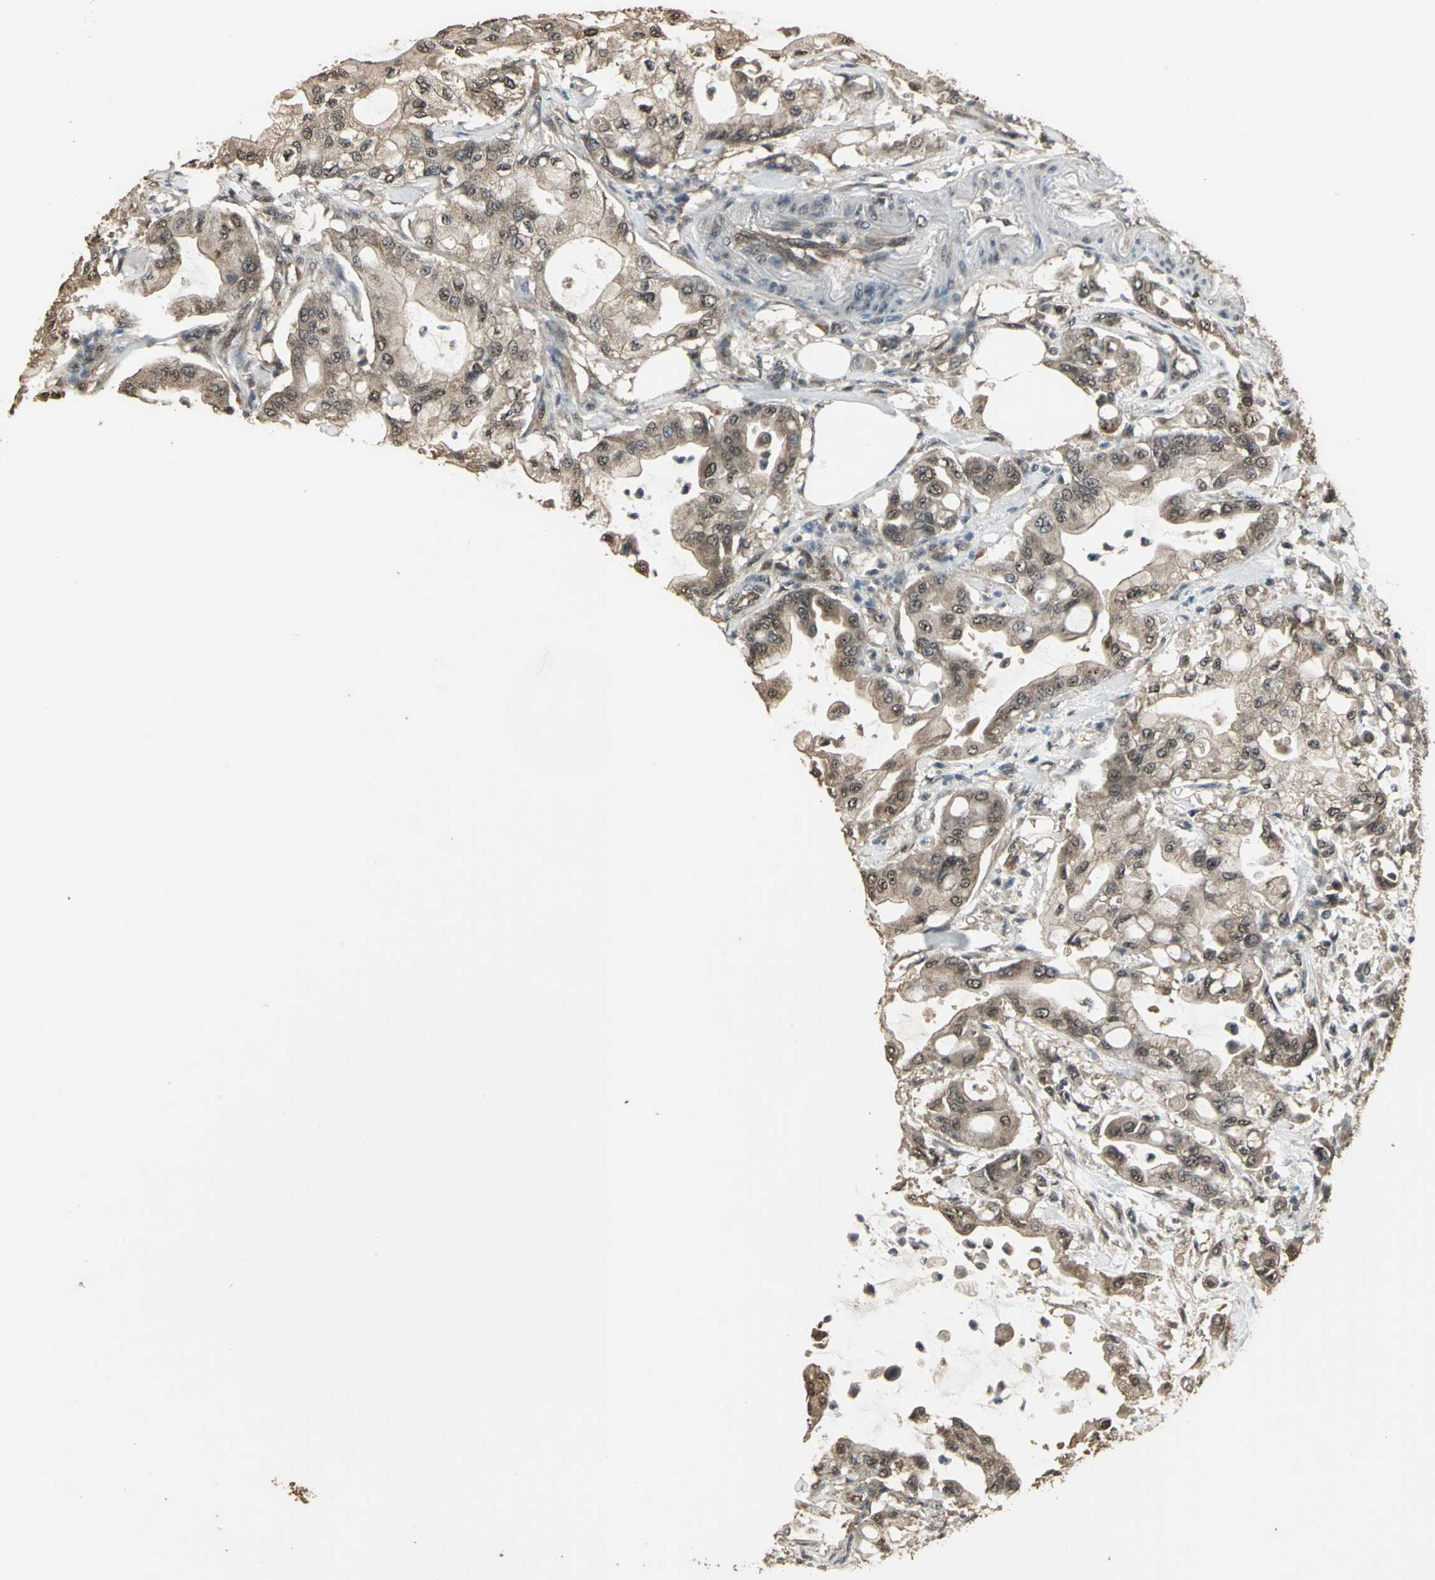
{"staining": {"intensity": "moderate", "quantity": ">75%", "location": "cytoplasmic/membranous"}, "tissue": "pancreatic cancer", "cell_type": "Tumor cells", "image_type": "cancer", "snomed": [{"axis": "morphology", "description": "Adenocarcinoma, NOS"}, {"axis": "morphology", "description": "Adenocarcinoma, metastatic, NOS"}, {"axis": "topography", "description": "Lymph node"}, {"axis": "topography", "description": "Pancreas"}, {"axis": "topography", "description": "Duodenum"}], "caption": "High-power microscopy captured an immunohistochemistry histopathology image of pancreatic adenocarcinoma, revealing moderate cytoplasmic/membranous expression in approximately >75% of tumor cells. Nuclei are stained in blue.", "gene": "UCHL5", "patient": {"sex": "female", "age": 64}}